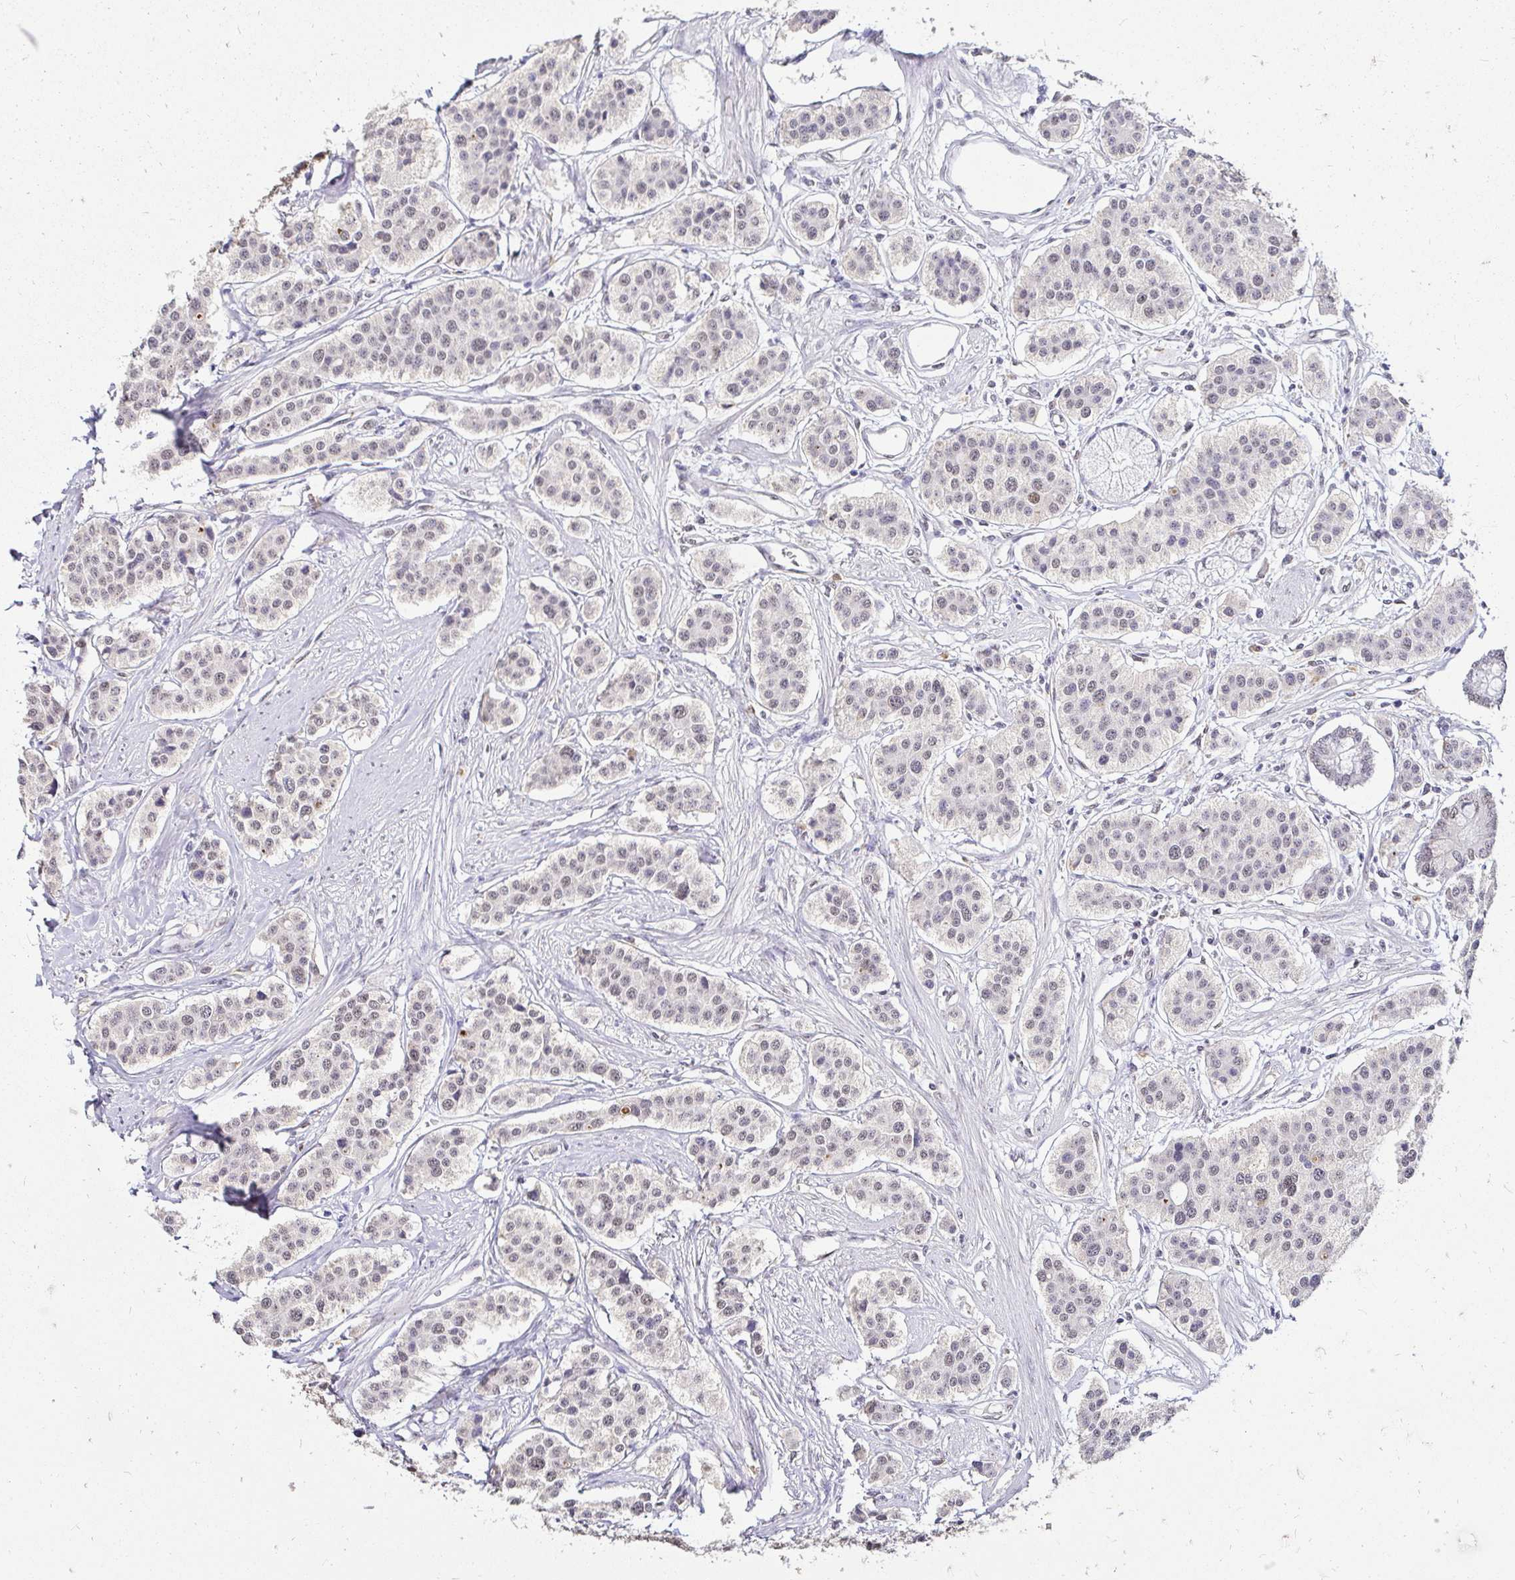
{"staining": {"intensity": "weak", "quantity": "<25%", "location": "nuclear"}, "tissue": "carcinoid", "cell_type": "Tumor cells", "image_type": "cancer", "snomed": [{"axis": "morphology", "description": "Carcinoid, malignant, NOS"}, {"axis": "topography", "description": "Small intestine"}], "caption": "Protein analysis of carcinoid (malignant) reveals no significant positivity in tumor cells. Brightfield microscopy of IHC stained with DAB (brown) and hematoxylin (blue), captured at high magnification.", "gene": "RIMS4", "patient": {"sex": "male", "age": 60}}